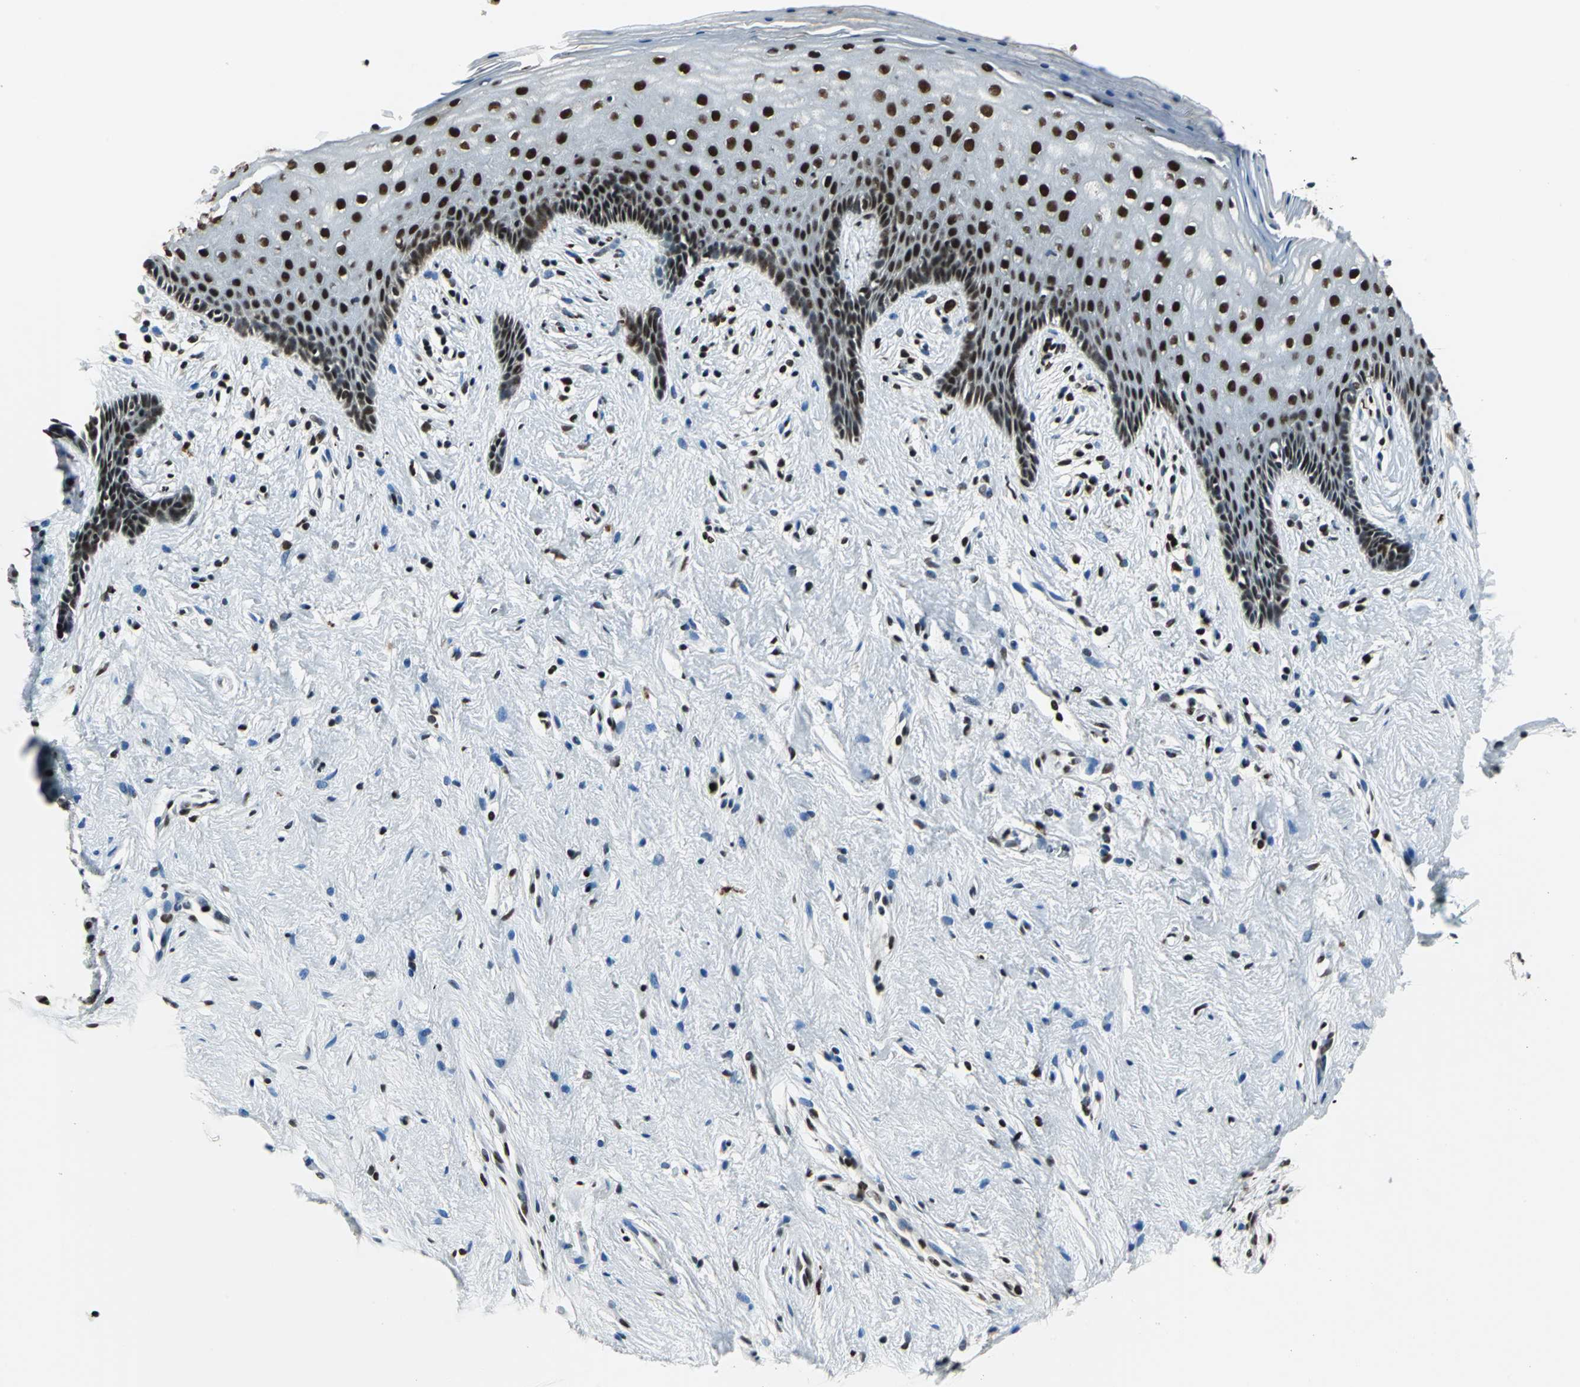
{"staining": {"intensity": "strong", "quantity": "25%-75%", "location": "nuclear"}, "tissue": "vagina", "cell_type": "Squamous epithelial cells", "image_type": "normal", "snomed": [{"axis": "morphology", "description": "Normal tissue, NOS"}, {"axis": "topography", "description": "Vagina"}], "caption": "Brown immunohistochemical staining in benign vagina displays strong nuclear expression in approximately 25%-75% of squamous epithelial cells.", "gene": "BCLAF1", "patient": {"sex": "female", "age": 44}}